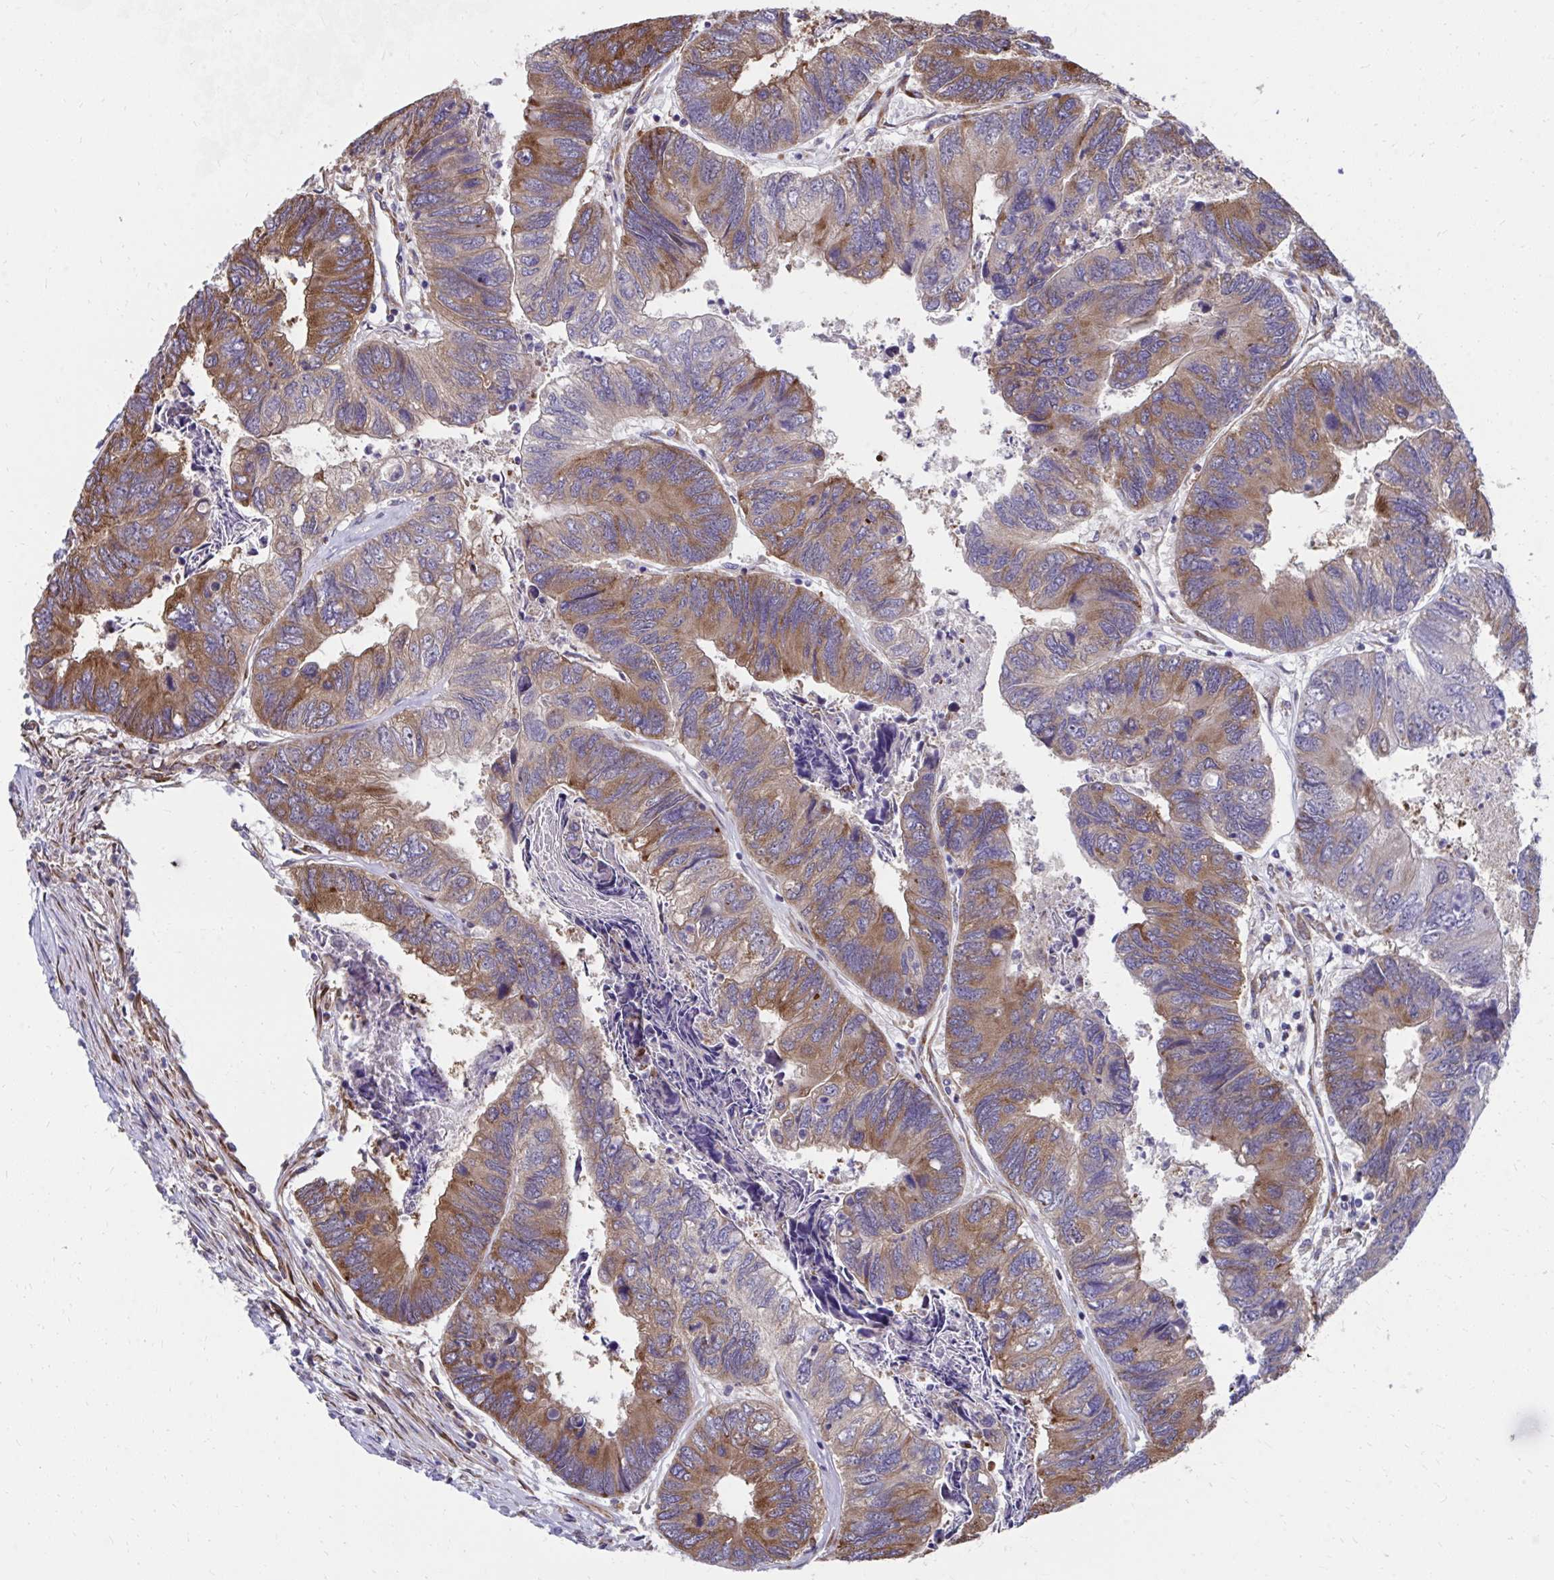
{"staining": {"intensity": "moderate", "quantity": ">75%", "location": "cytoplasmic/membranous"}, "tissue": "colorectal cancer", "cell_type": "Tumor cells", "image_type": "cancer", "snomed": [{"axis": "morphology", "description": "Adenocarcinoma, NOS"}, {"axis": "topography", "description": "Colon"}], "caption": "The immunohistochemical stain labels moderate cytoplasmic/membranous positivity in tumor cells of adenocarcinoma (colorectal) tissue.", "gene": "ZNF778", "patient": {"sex": "female", "age": 67}}